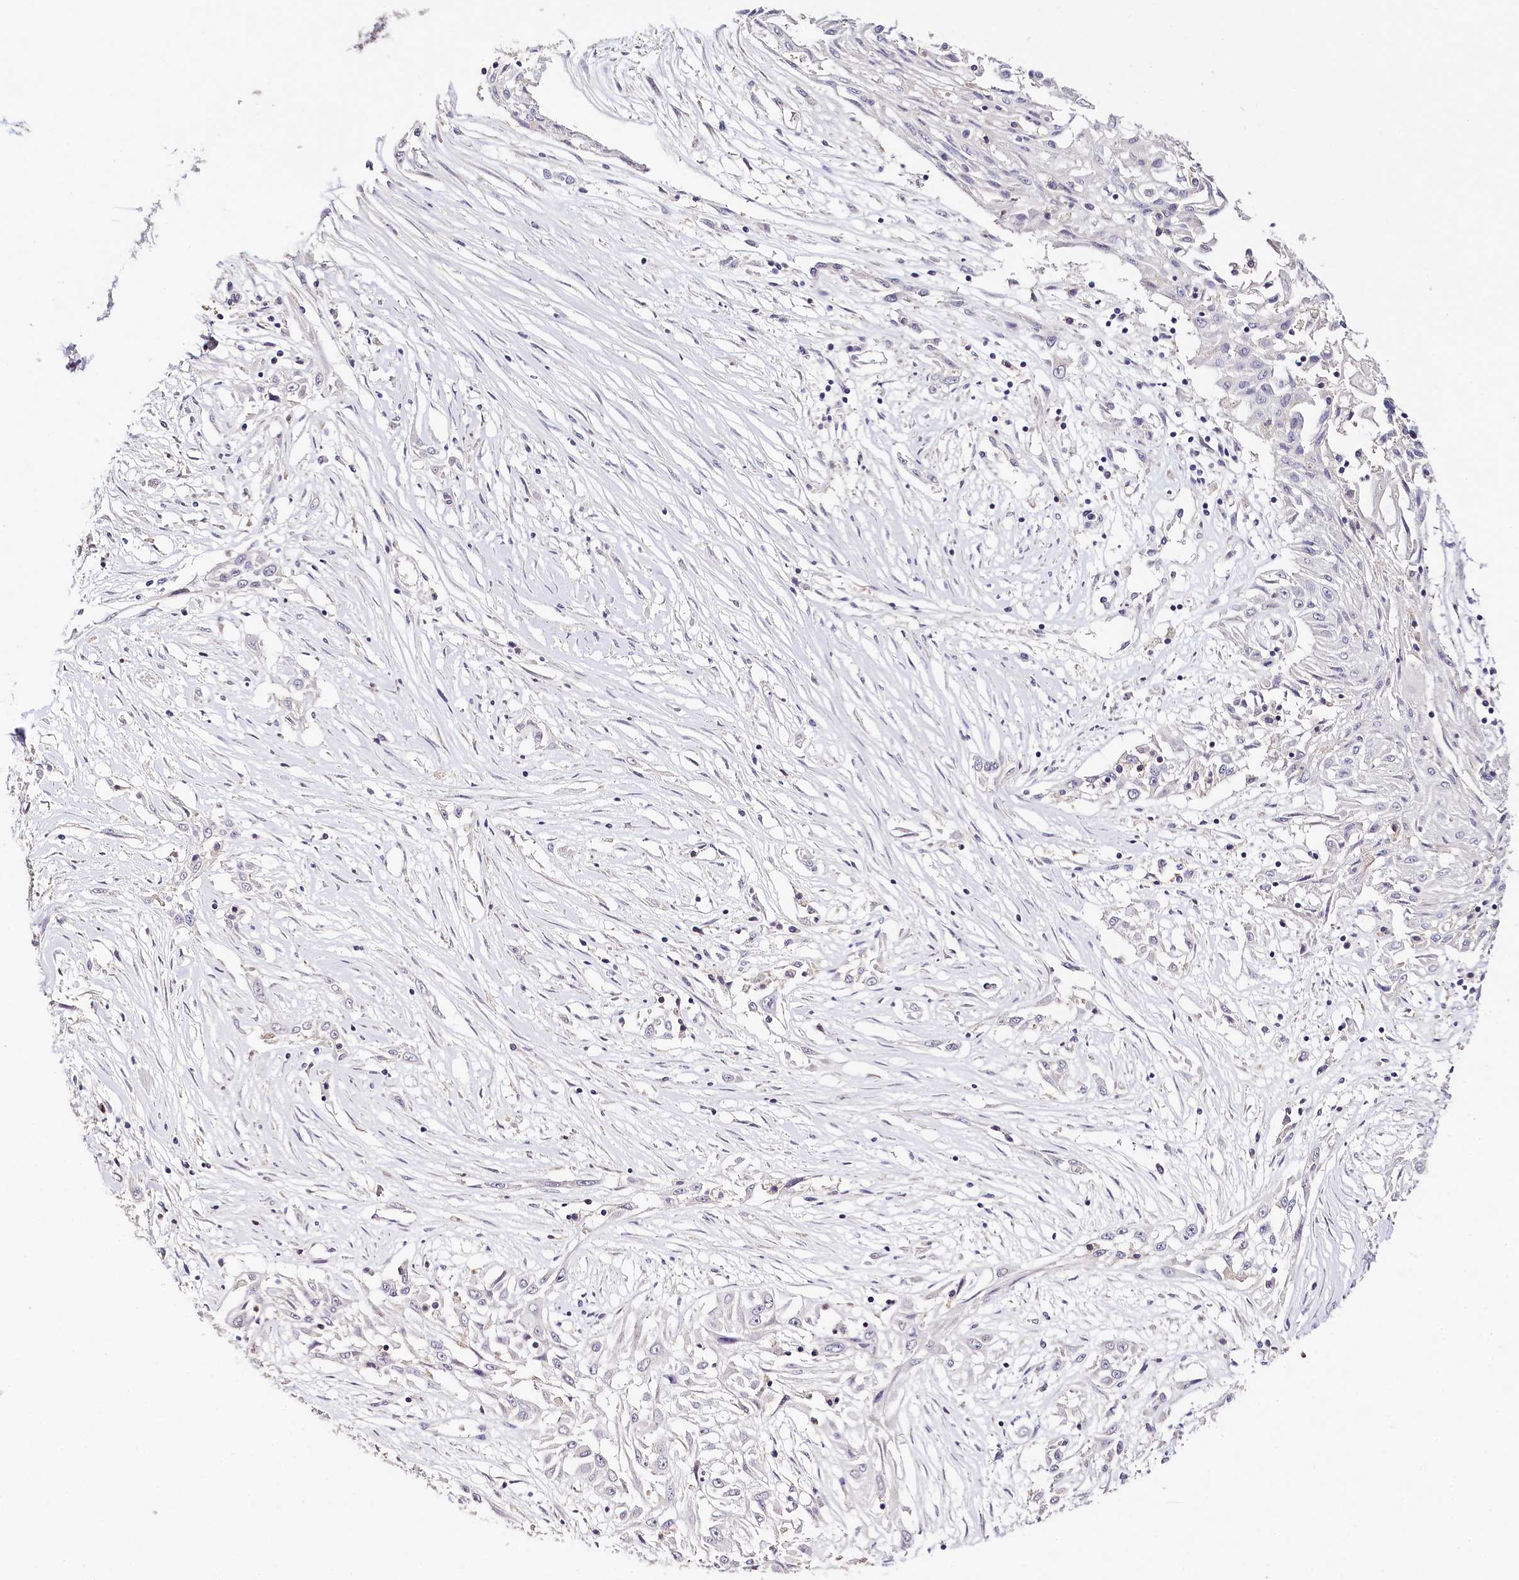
{"staining": {"intensity": "negative", "quantity": "none", "location": "none"}, "tissue": "skin cancer", "cell_type": "Tumor cells", "image_type": "cancer", "snomed": [{"axis": "morphology", "description": "Squamous cell carcinoma, NOS"}, {"axis": "morphology", "description": "Squamous cell carcinoma, metastatic, NOS"}, {"axis": "topography", "description": "Skin"}, {"axis": "topography", "description": "Lymph node"}], "caption": "This micrograph is of metastatic squamous cell carcinoma (skin) stained with immunohistochemistry (IHC) to label a protein in brown with the nuclei are counter-stained blue. There is no expression in tumor cells. The staining is performed using DAB brown chromogen with nuclei counter-stained in using hematoxylin.", "gene": "DAPK1", "patient": {"sex": "male", "age": 75}}